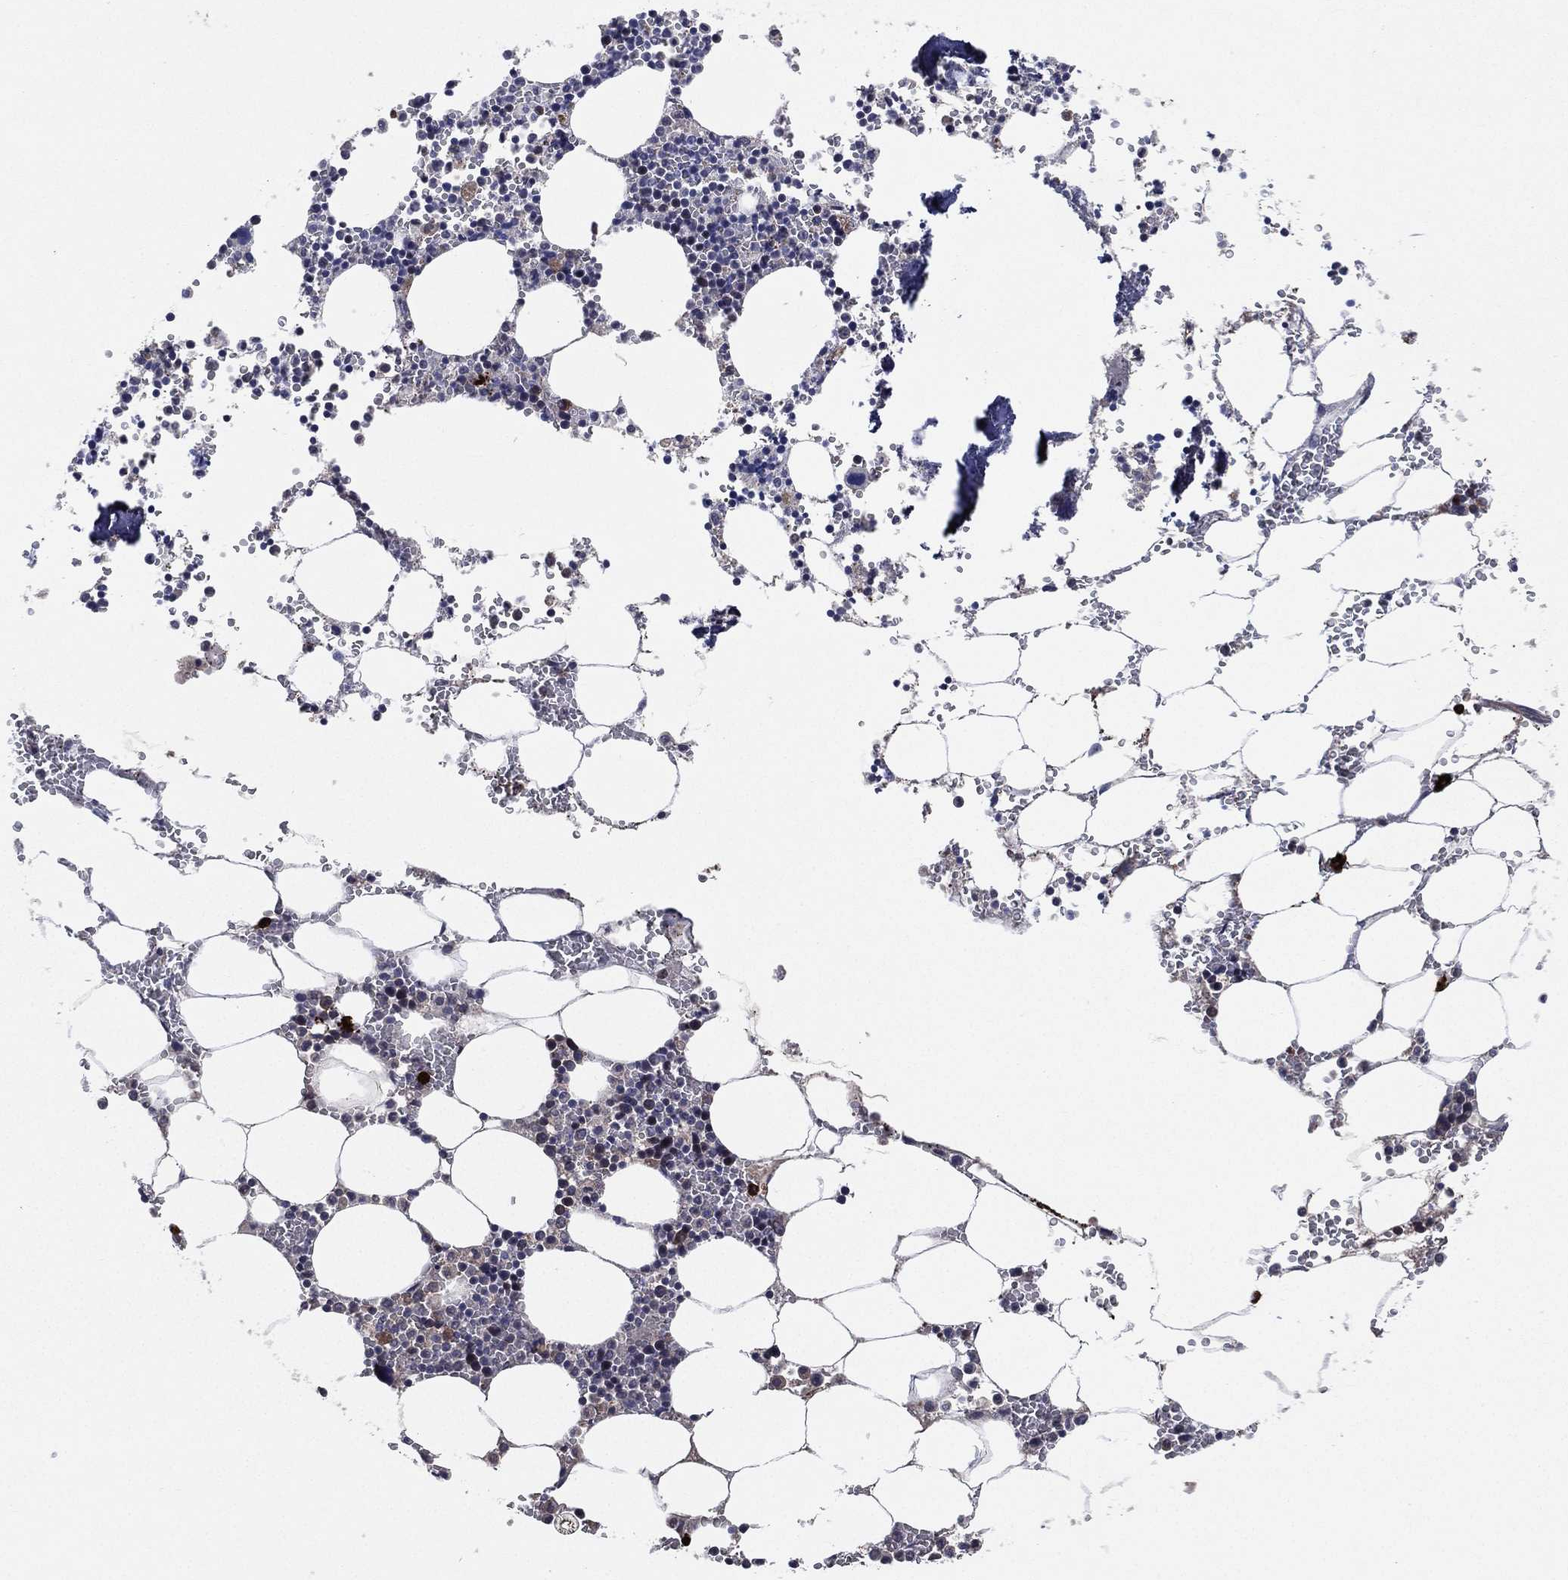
{"staining": {"intensity": "moderate", "quantity": "<25%", "location": "cytoplasmic/membranous"}, "tissue": "bone marrow", "cell_type": "Hematopoietic cells", "image_type": "normal", "snomed": [{"axis": "morphology", "description": "Normal tissue, NOS"}, {"axis": "topography", "description": "Bone marrow"}], "caption": "Immunohistochemical staining of benign bone marrow demonstrates moderate cytoplasmic/membranous protein expression in approximately <25% of hematopoietic cells.", "gene": "SMPD3", "patient": {"sex": "female", "age": 64}}